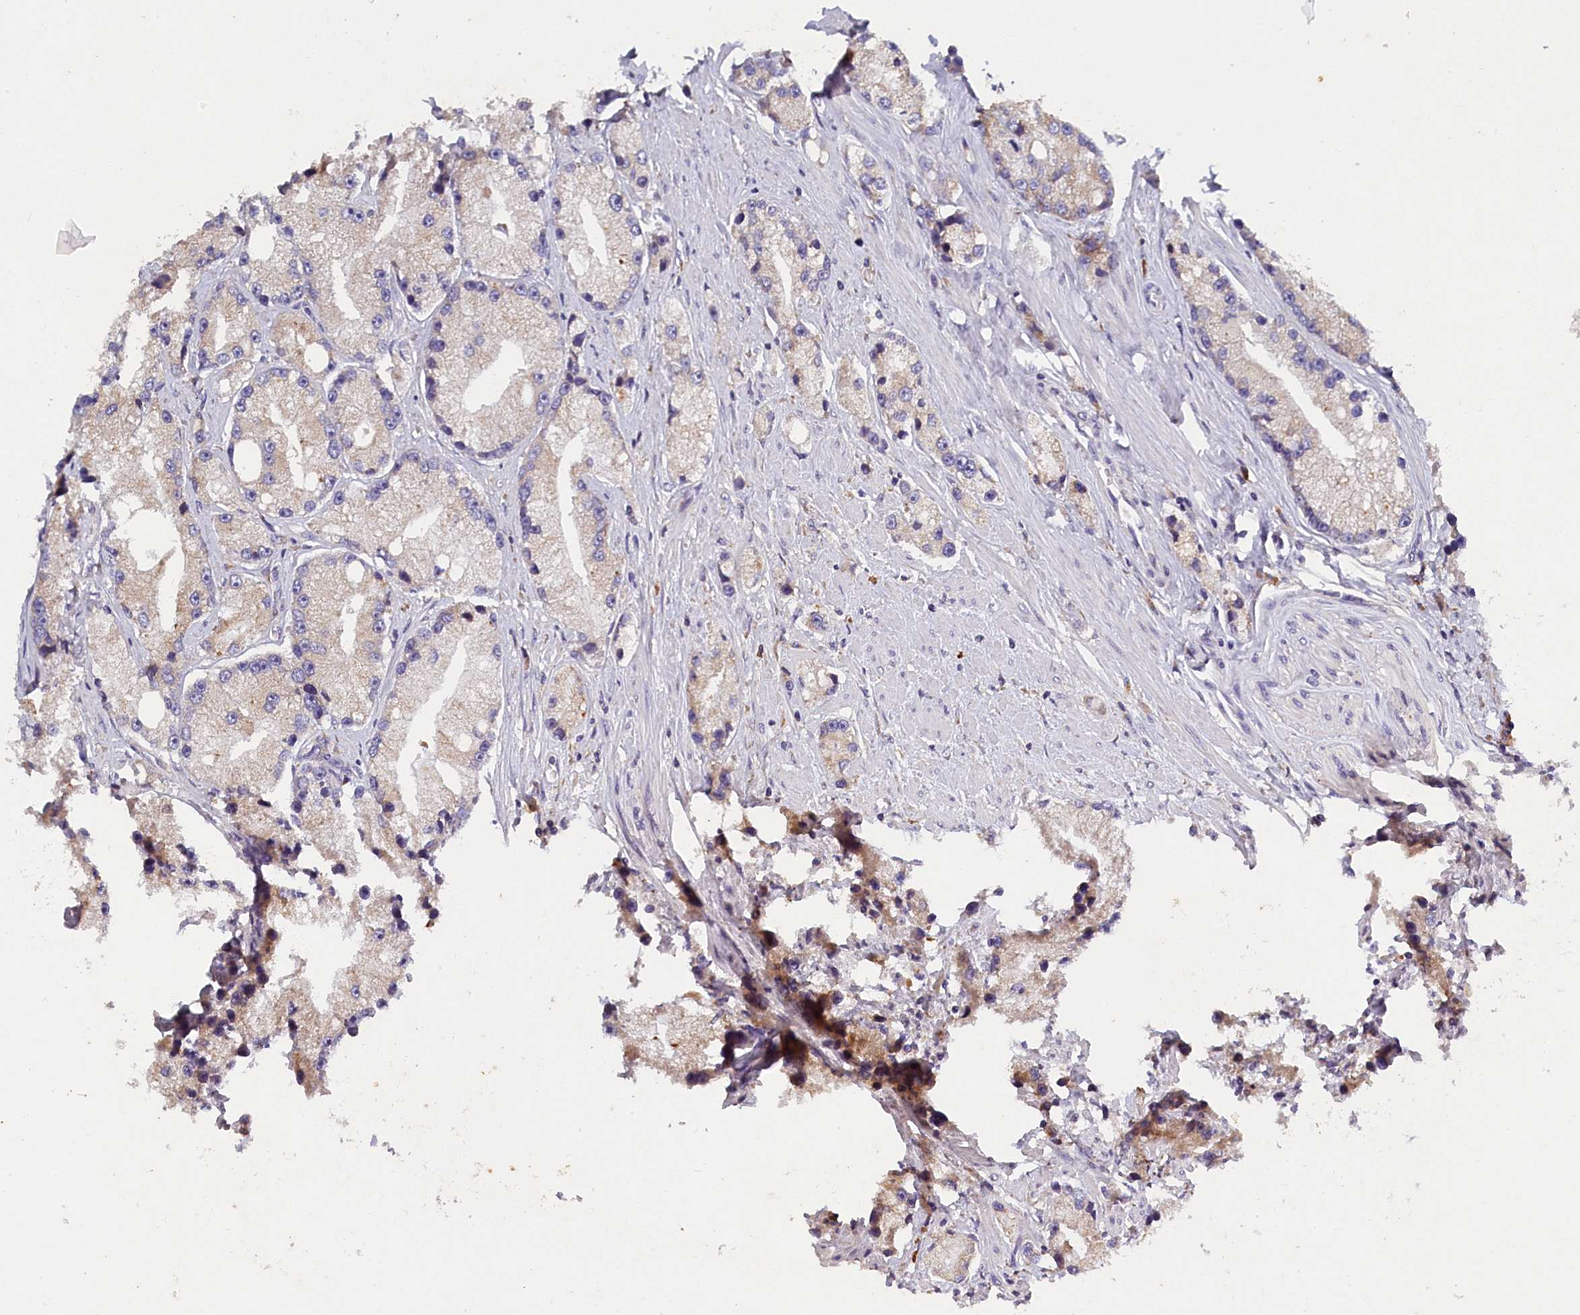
{"staining": {"intensity": "weak", "quantity": "<25%", "location": "cytoplasmic/membranous"}, "tissue": "prostate cancer", "cell_type": "Tumor cells", "image_type": "cancer", "snomed": [{"axis": "morphology", "description": "Adenocarcinoma, High grade"}, {"axis": "topography", "description": "Prostate"}], "caption": "IHC histopathology image of prostate adenocarcinoma (high-grade) stained for a protein (brown), which shows no positivity in tumor cells.", "gene": "ST7L", "patient": {"sex": "male", "age": 74}}